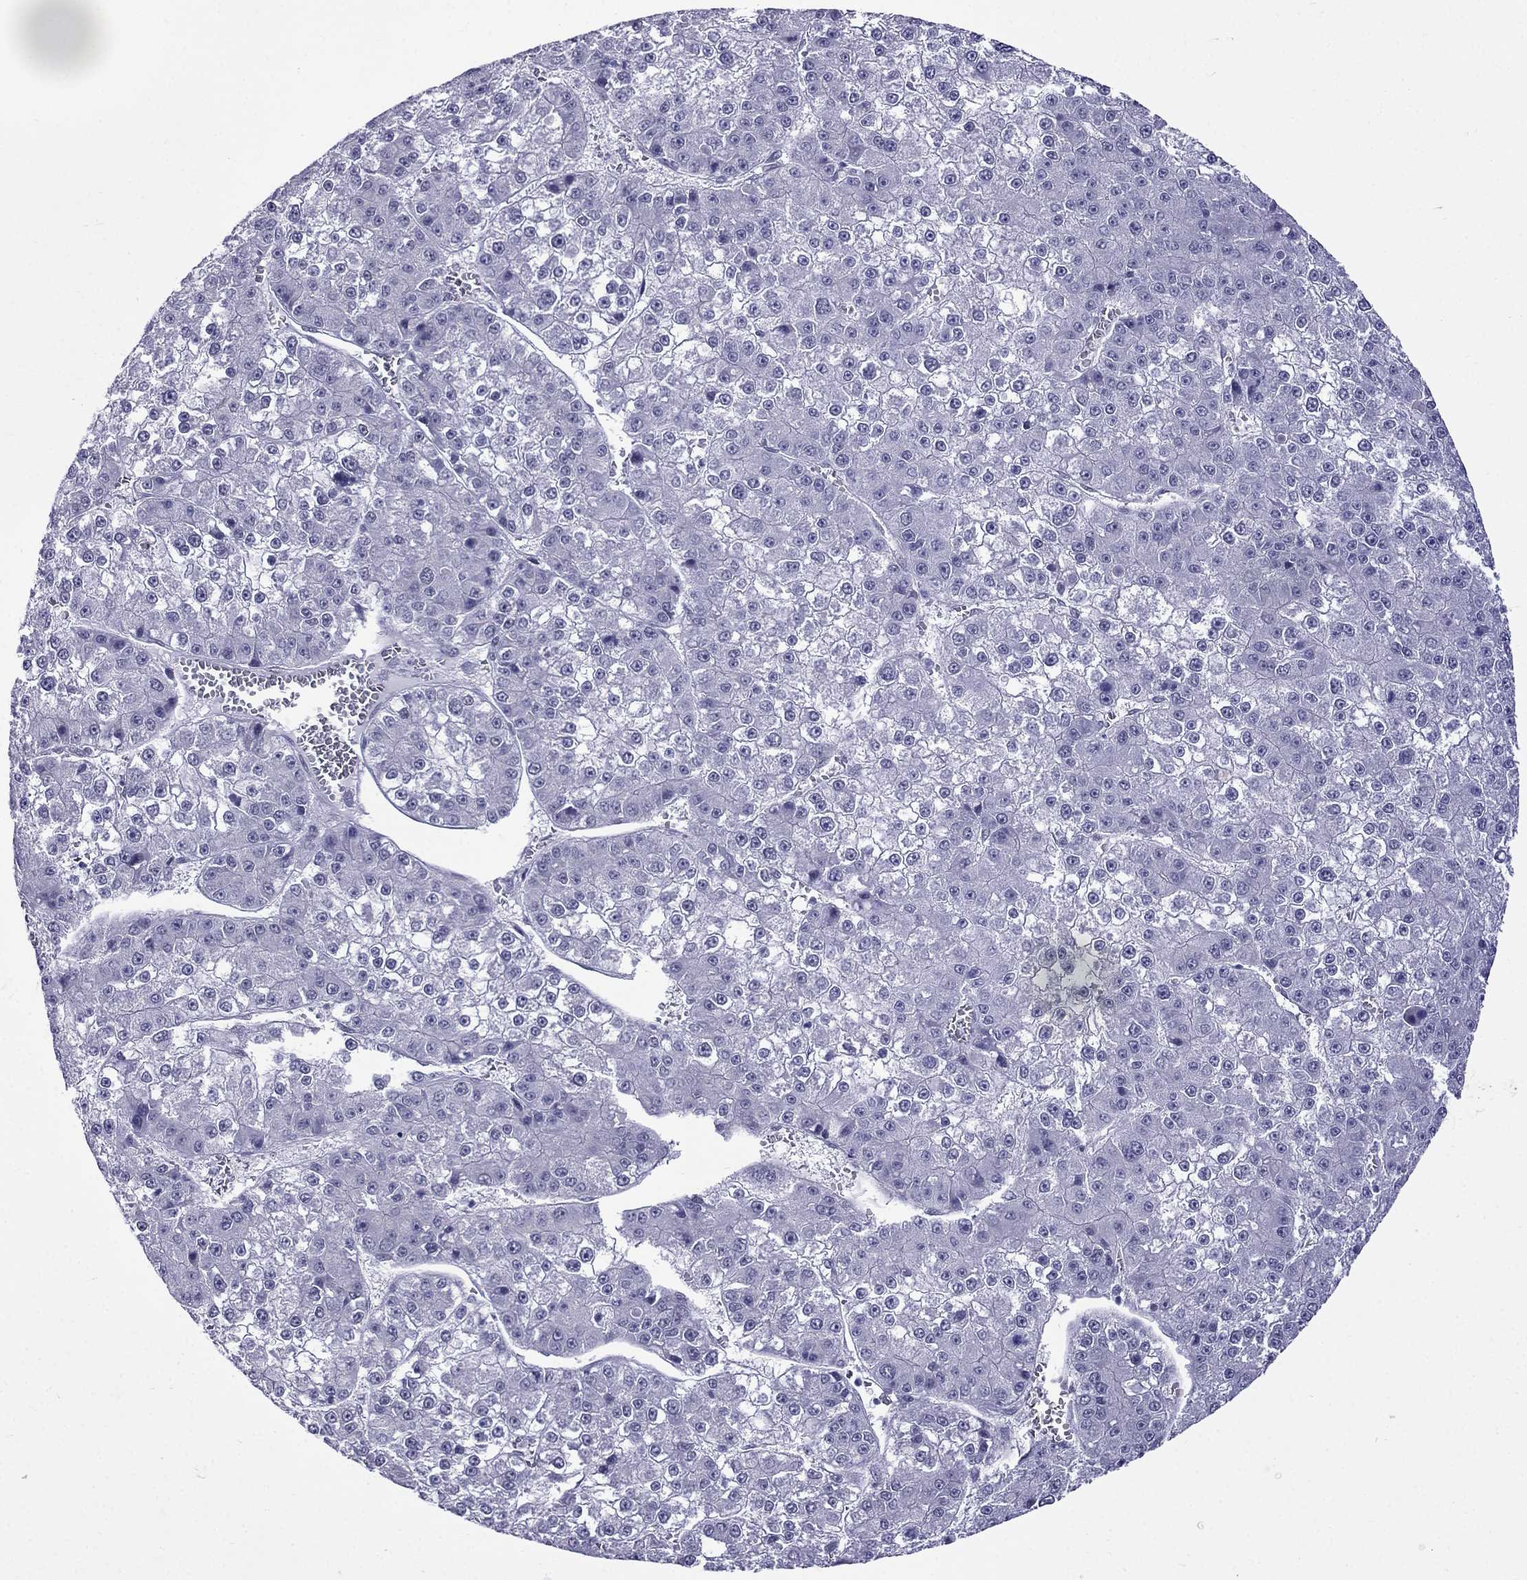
{"staining": {"intensity": "negative", "quantity": "none", "location": "none"}, "tissue": "liver cancer", "cell_type": "Tumor cells", "image_type": "cancer", "snomed": [{"axis": "morphology", "description": "Carcinoma, Hepatocellular, NOS"}, {"axis": "topography", "description": "Liver"}], "caption": "Immunohistochemical staining of human liver cancer demonstrates no significant positivity in tumor cells. (Stains: DAB IHC with hematoxylin counter stain, Microscopy: brightfield microscopy at high magnification).", "gene": "MGP", "patient": {"sex": "female", "age": 73}}